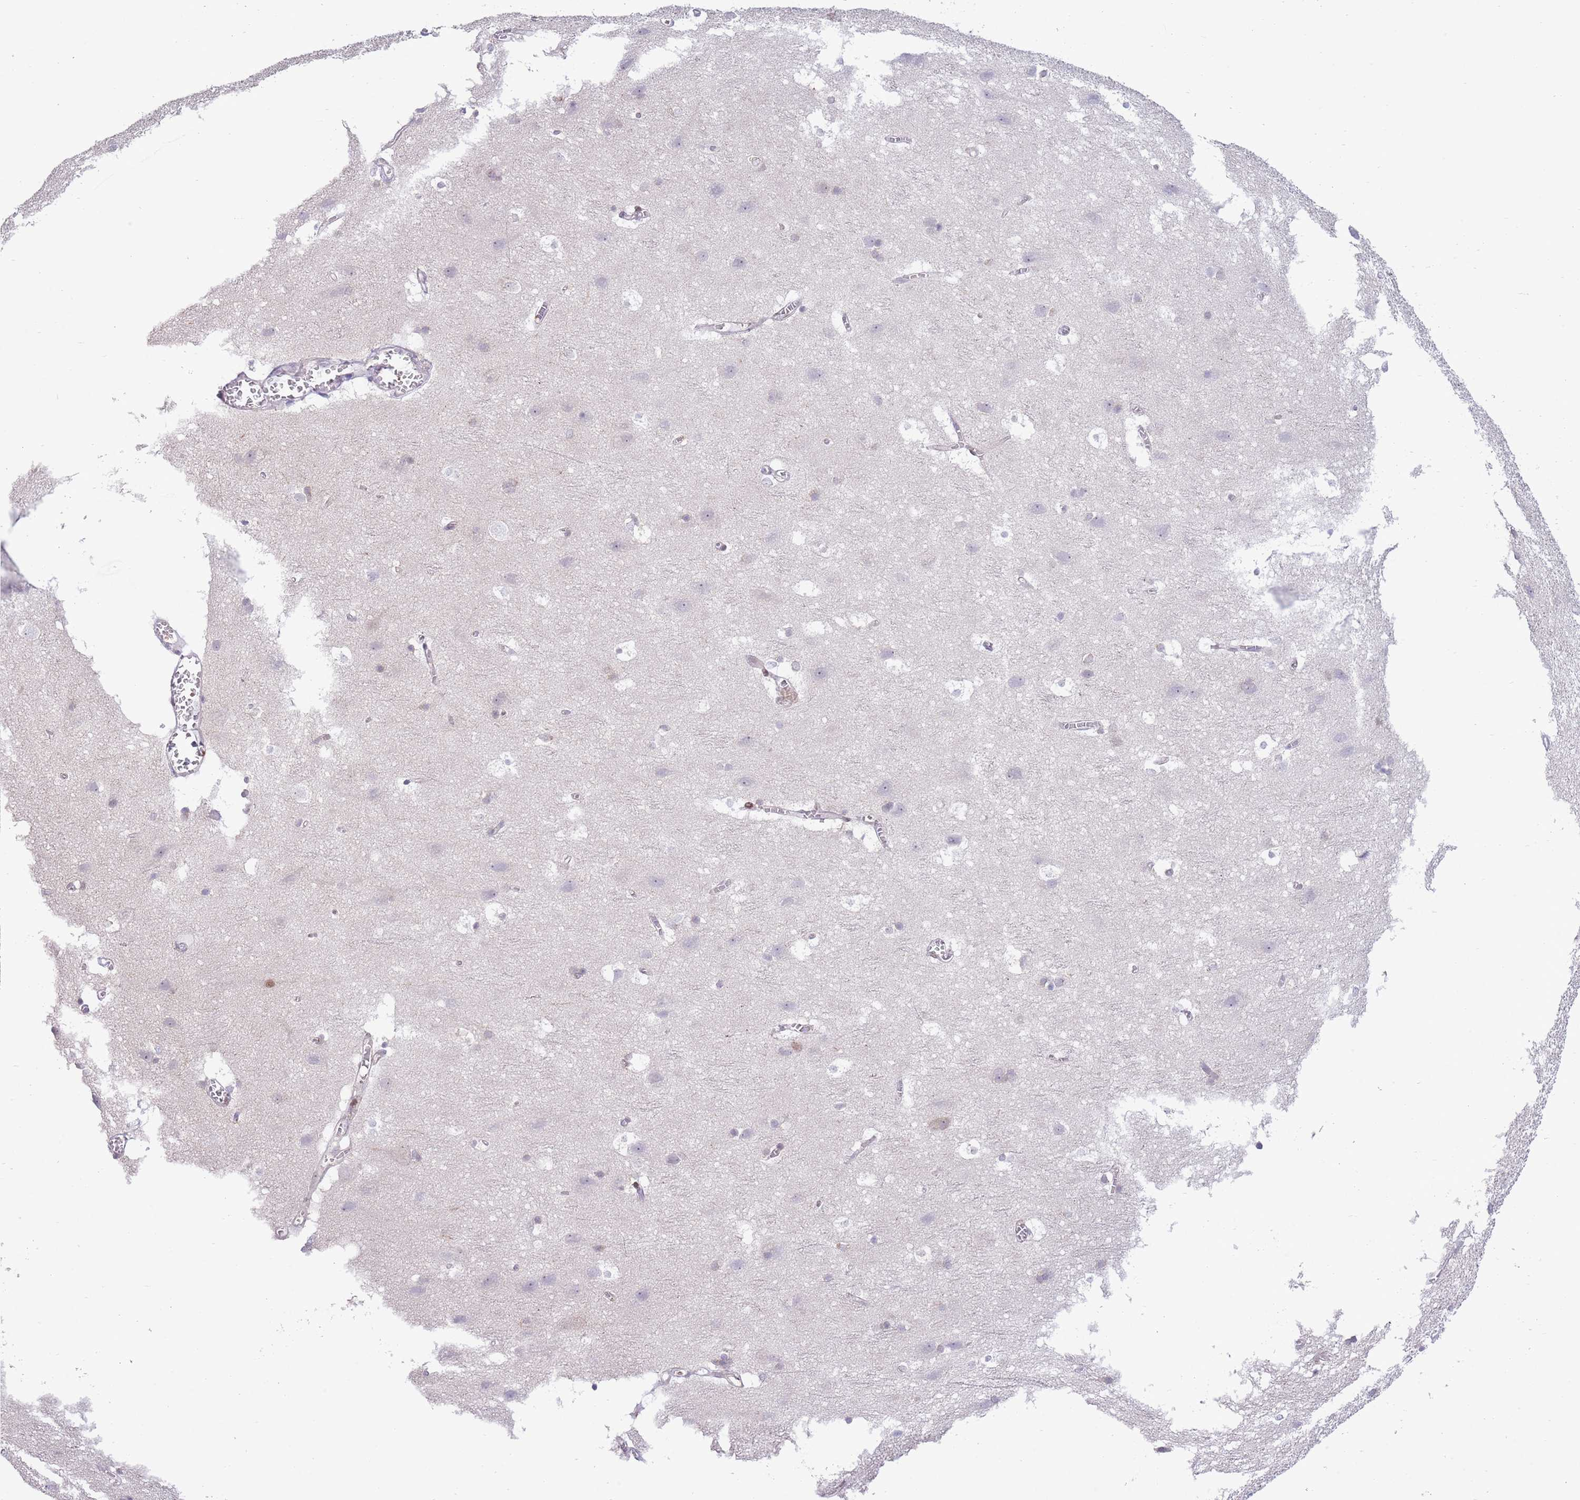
{"staining": {"intensity": "negative", "quantity": "none", "location": "none"}, "tissue": "cerebral cortex", "cell_type": "Endothelial cells", "image_type": "normal", "snomed": [{"axis": "morphology", "description": "Normal tissue, NOS"}, {"axis": "topography", "description": "Cerebral cortex"}], "caption": "Immunohistochemical staining of unremarkable cerebral cortex reveals no significant positivity in endothelial cells. The staining is performed using DAB brown chromogen with nuclei counter-stained in using hematoxylin.", "gene": "ANO8", "patient": {"sex": "male", "age": 54}}